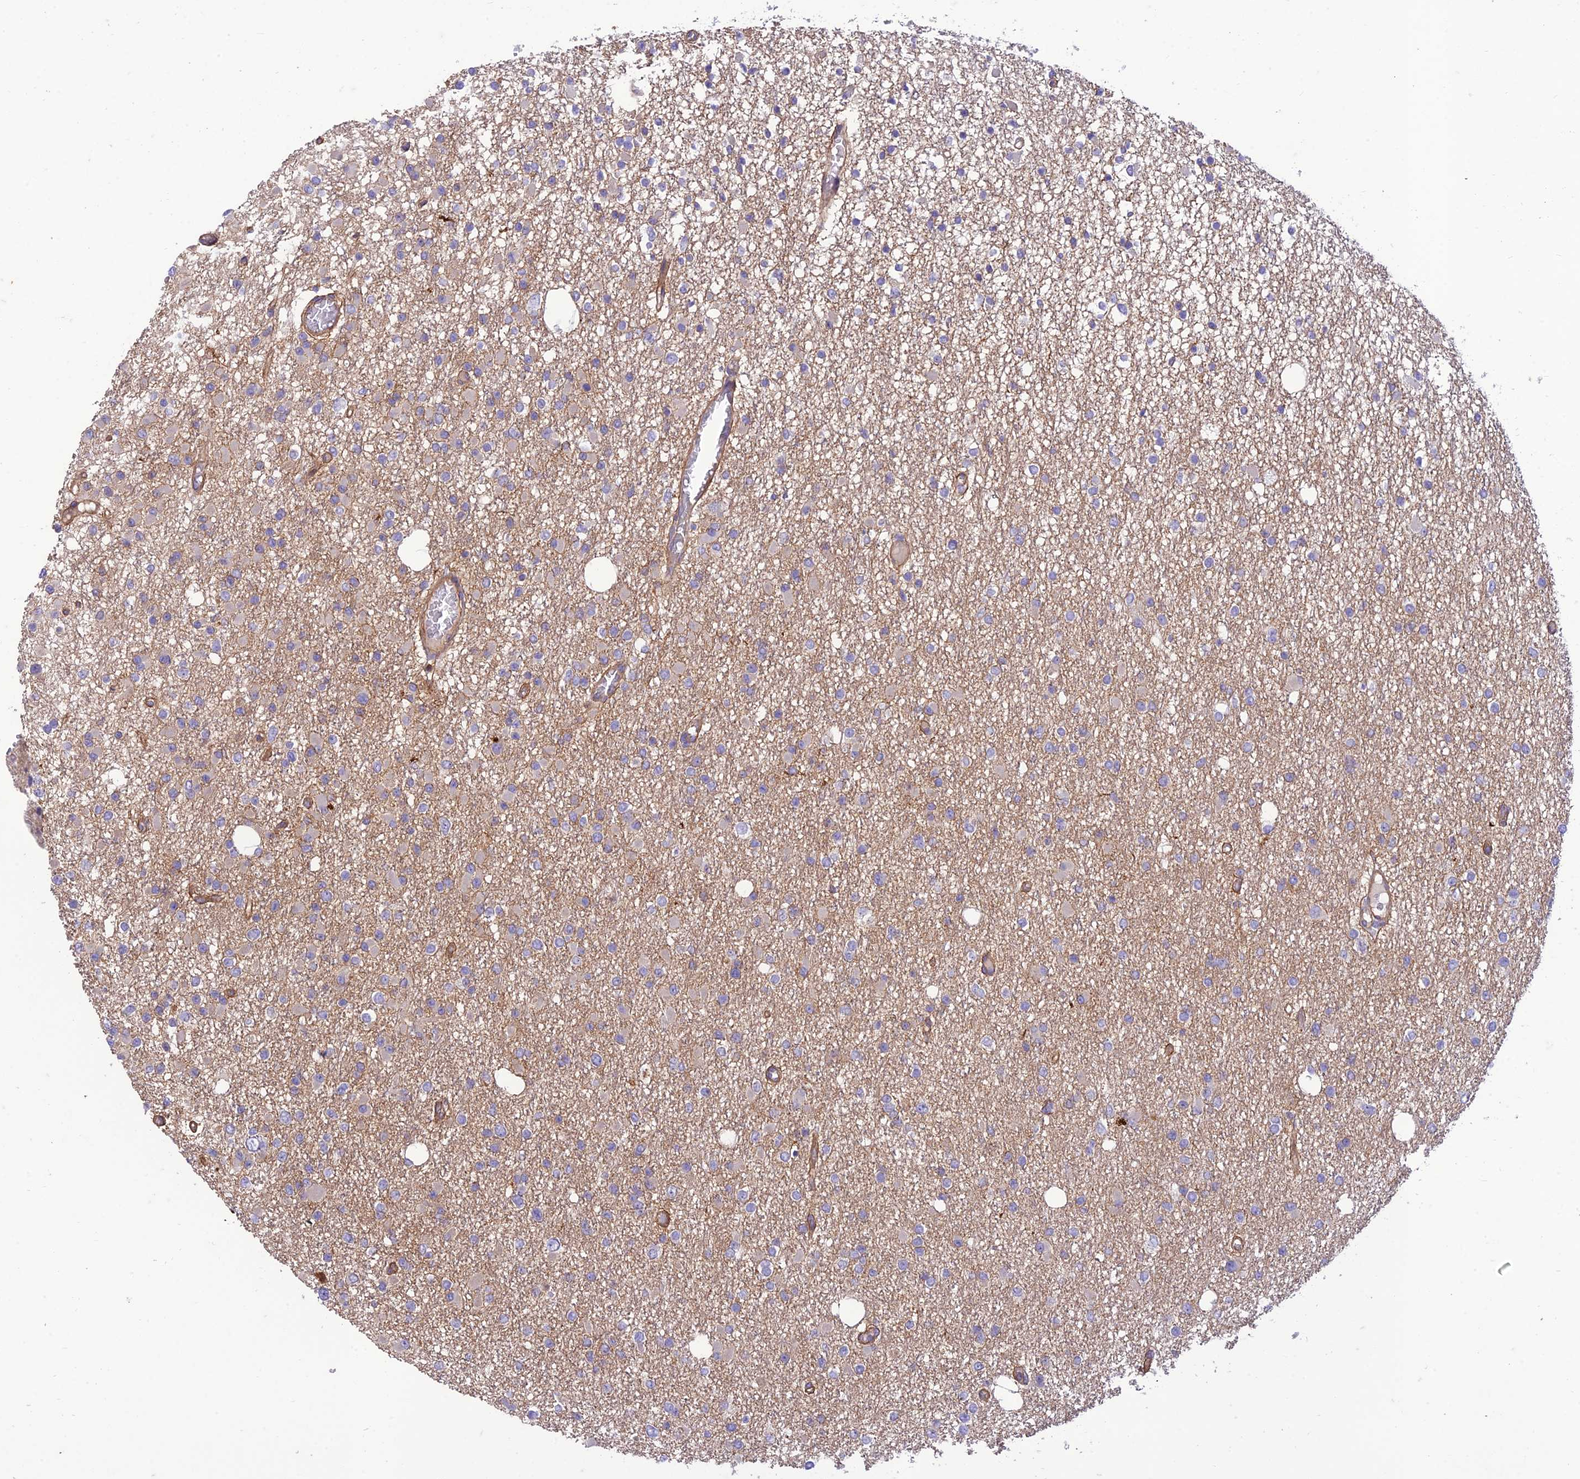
{"staining": {"intensity": "negative", "quantity": "none", "location": "none"}, "tissue": "glioma", "cell_type": "Tumor cells", "image_type": "cancer", "snomed": [{"axis": "morphology", "description": "Glioma, malignant, Low grade"}, {"axis": "topography", "description": "Brain"}], "caption": "DAB immunohistochemical staining of human low-grade glioma (malignant) exhibits no significant positivity in tumor cells.", "gene": "HPSE2", "patient": {"sex": "female", "age": 22}}